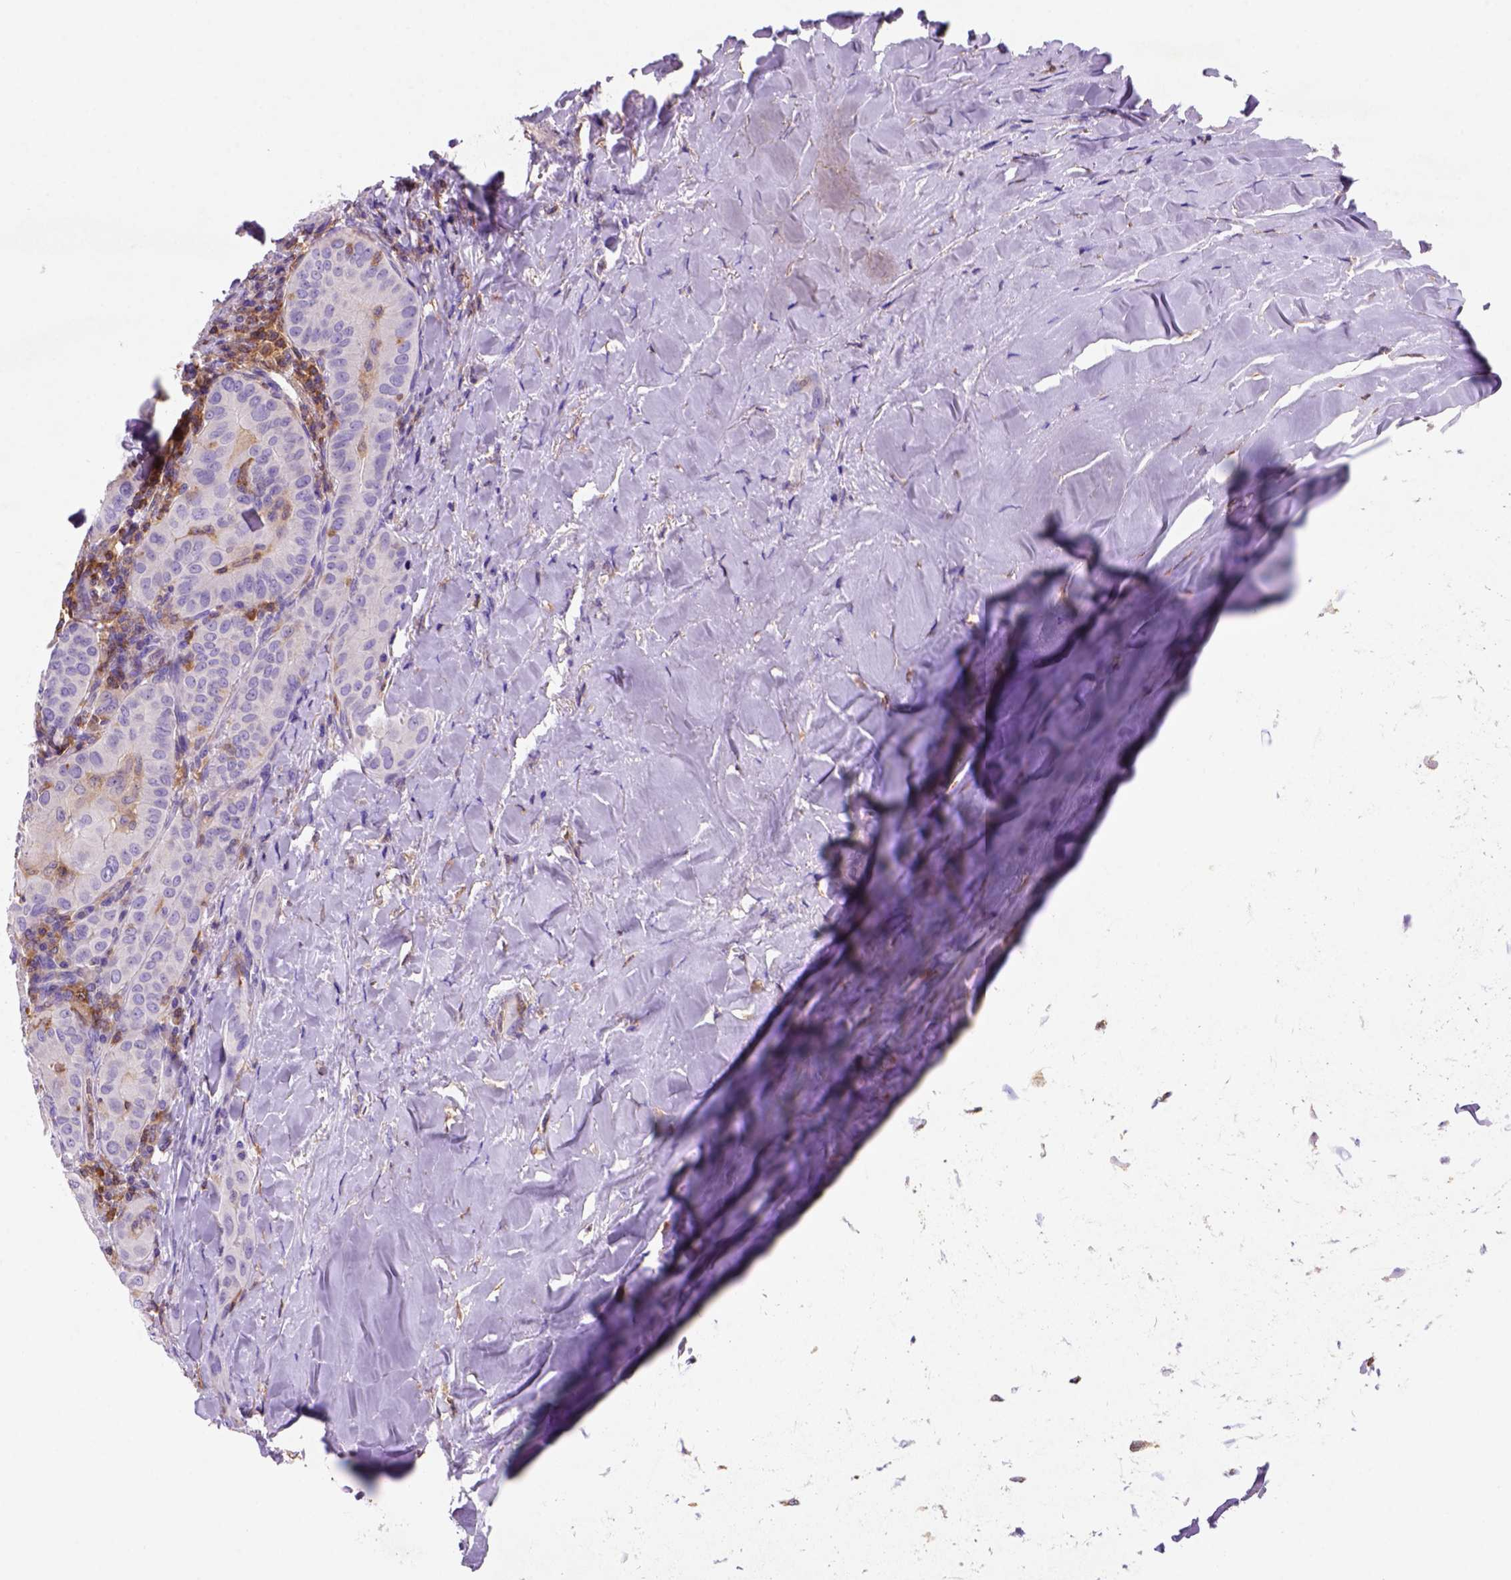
{"staining": {"intensity": "negative", "quantity": "none", "location": "none"}, "tissue": "thyroid cancer", "cell_type": "Tumor cells", "image_type": "cancer", "snomed": [{"axis": "morphology", "description": "Papillary adenocarcinoma, NOS"}, {"axis": "topography", "description": "Thyroid gland"}], "caption": "Human papillary adenocarcinoma (thyroid) stained for a protein using IHC shows no staining in tumor cells.", "gene": "INPP5D", "patient": {"sex": "female", "age": 37}}